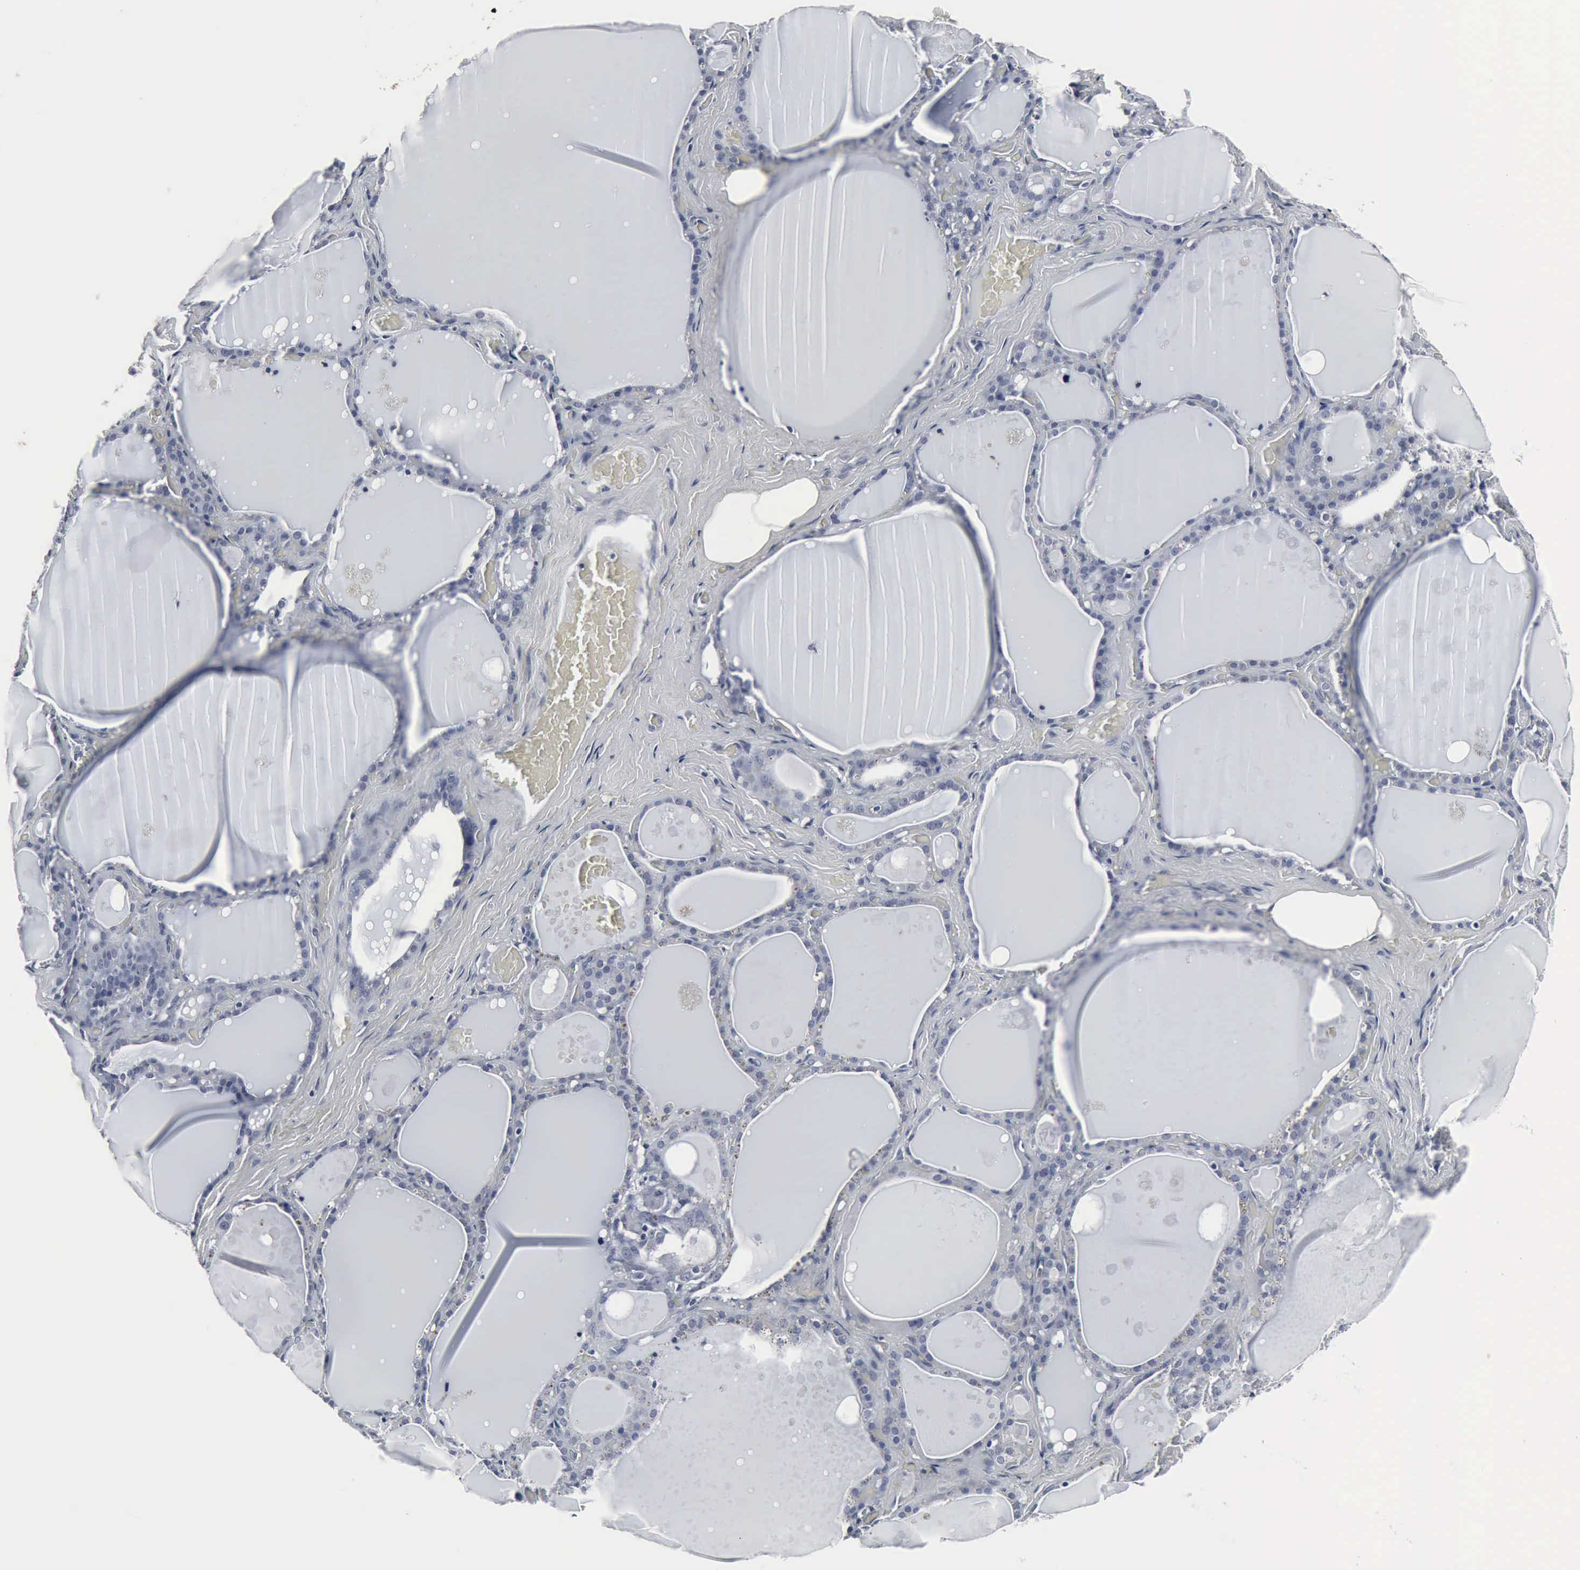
{"staining": {"intensity": "negative", "quantity": "none", "location": "none"}, "tissue": "thyroid gland", "cell_type": "Glandular cells", "image_type": "normal", "snomed": [{"axis": "morphology", "description": "Normal tissue, NOS"}, {"axis": "topography", "description": "Thyroid gland"}], "caption": "Photomicrograph shows no protein staining in glandular cells of normal thyroid gland. (Brightfield microscopy of DAB IHC at high magnification).", "gene": "SNAP25", "patient": {"sex": "male", "age": 61}}